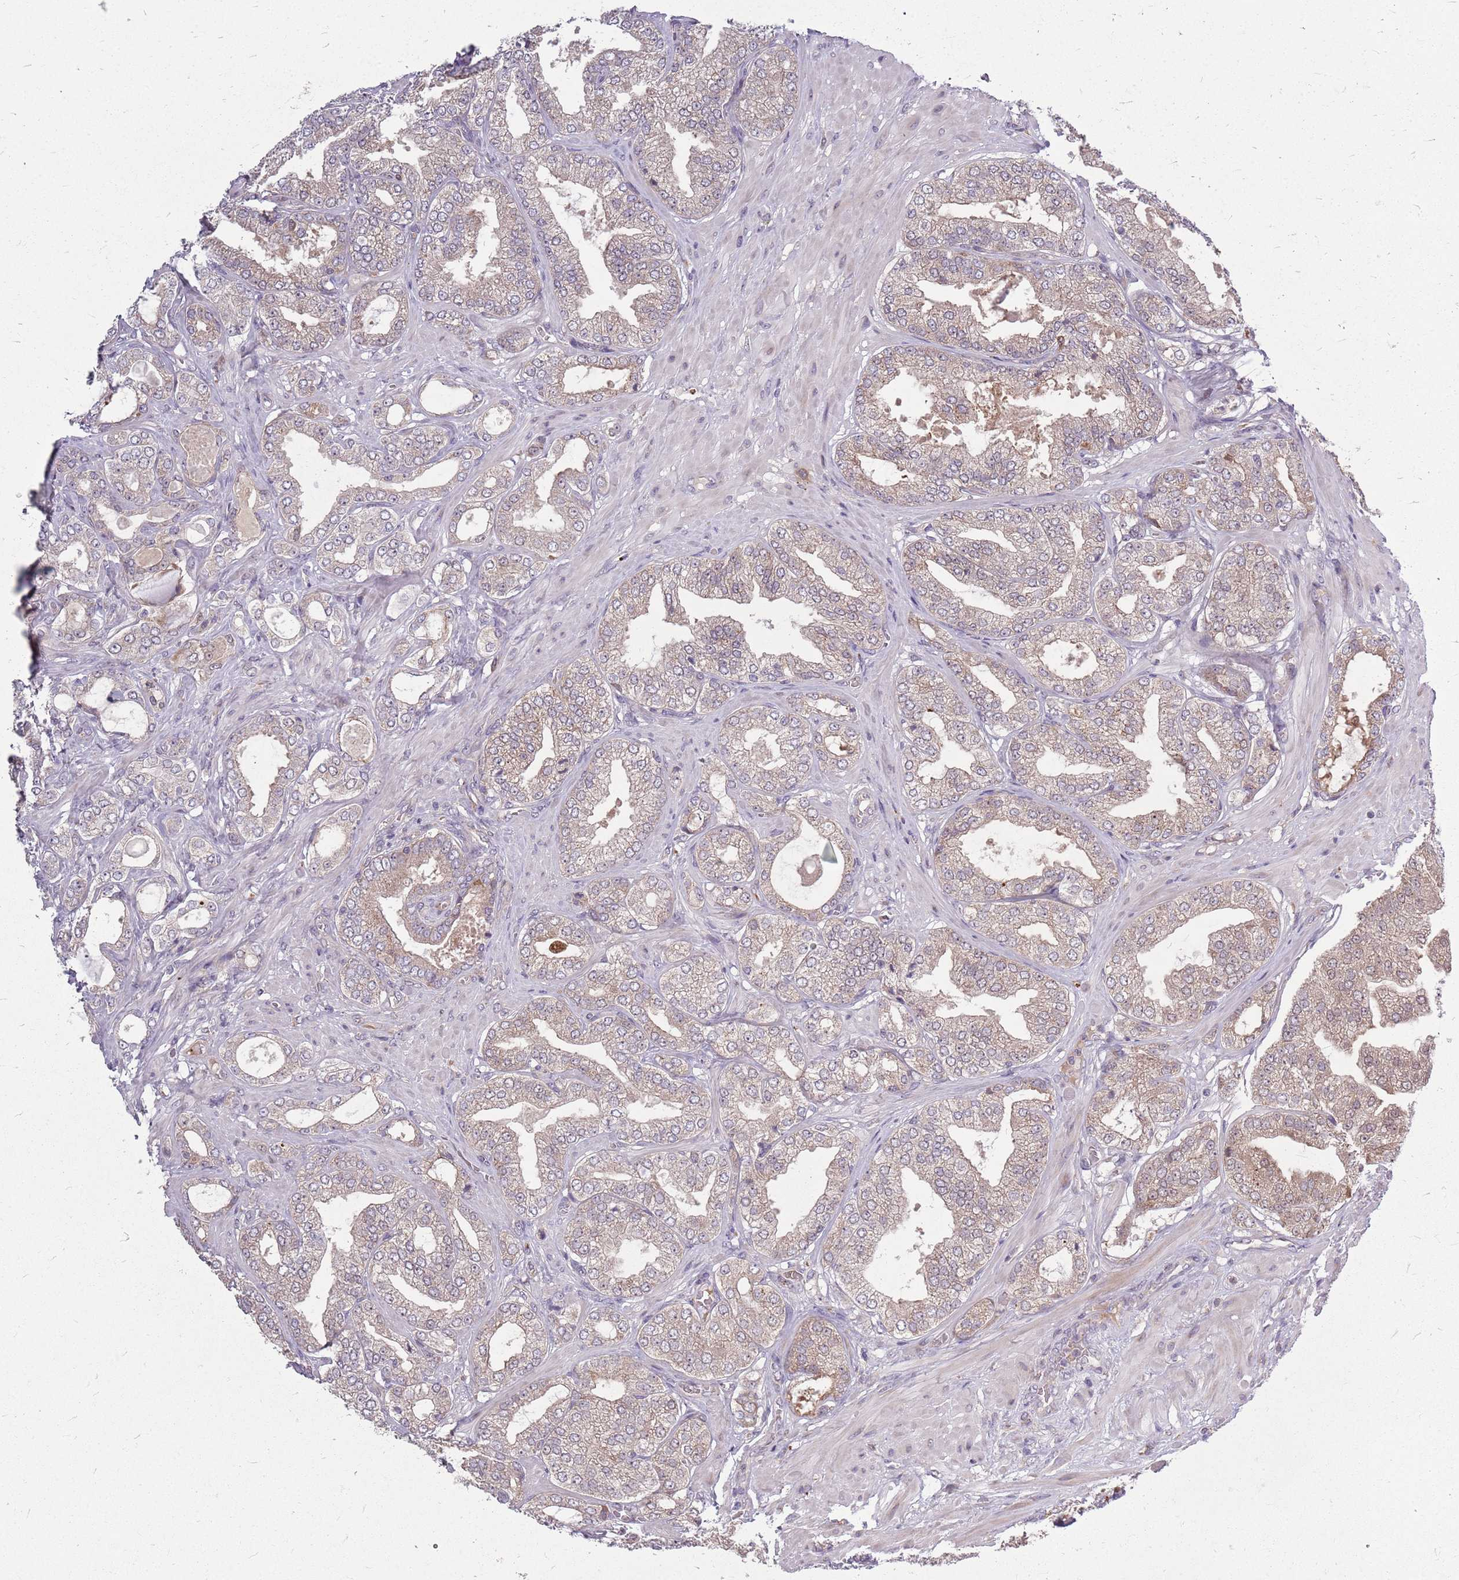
{"staining": {"intensity": "weak", "quantity": "25%-75%", "location": "cytoplasmic/membranous"}, "tissue": "prostate cancer", "cell_type": "Tumor cells", "image_type": "cancer", "snomed": [{"axis": "morphology", "description": "Adenocarcinoma, Low grade"}, {"axis": "topography", "description": "Prostate"}], "caption": "Immunohistochemical staining of human prostate cancer (adenocarcinoma (low-grade)) shows weak cytoplasmic/membranous protein positivity in about 25%-75% of tumor cells.", "gene": "PPP1R27", "patient": {"sex": "male", "age": 63}}